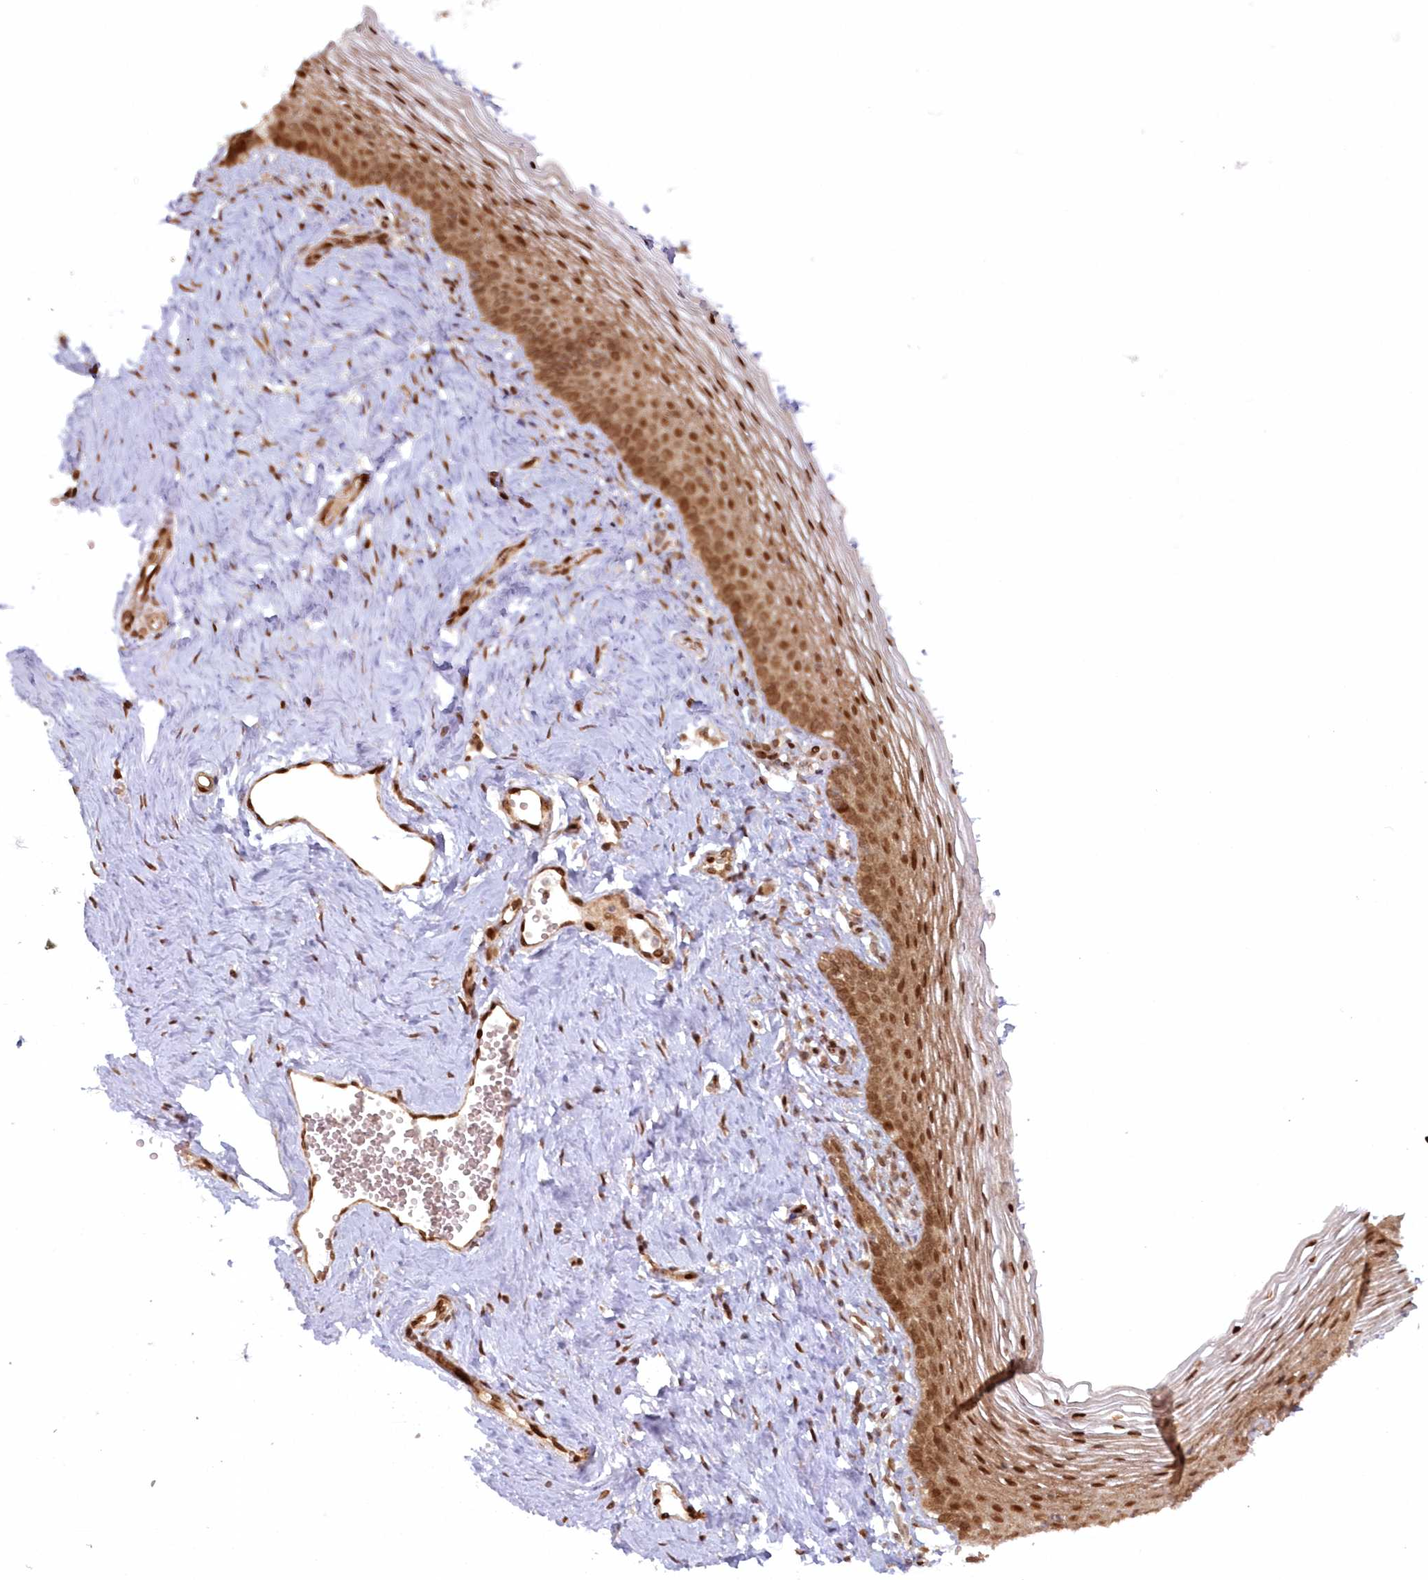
{"staining": {"intensity": "strong", "quantity": ">75%", "location": "cytoplasmic/membranous,nuclear"}, "tissue": "vagina", "cell_type": "Squamous epithelial cells", "image_type": "normal", "snomed": [{"axis": "morphology", "description": "Normal tissue, NOS"}, {"axis": "topography", "description": "Vagina"}], "caption": "Protein expression by immunohistochemistry reveals strong cytoplasmic/membranous,nuclear staining in about >75% of squamous epithelial cells in unremarkable vagina.", "gene": "TOGARAM2", "patient": {"sex": "female", "age": 32}}